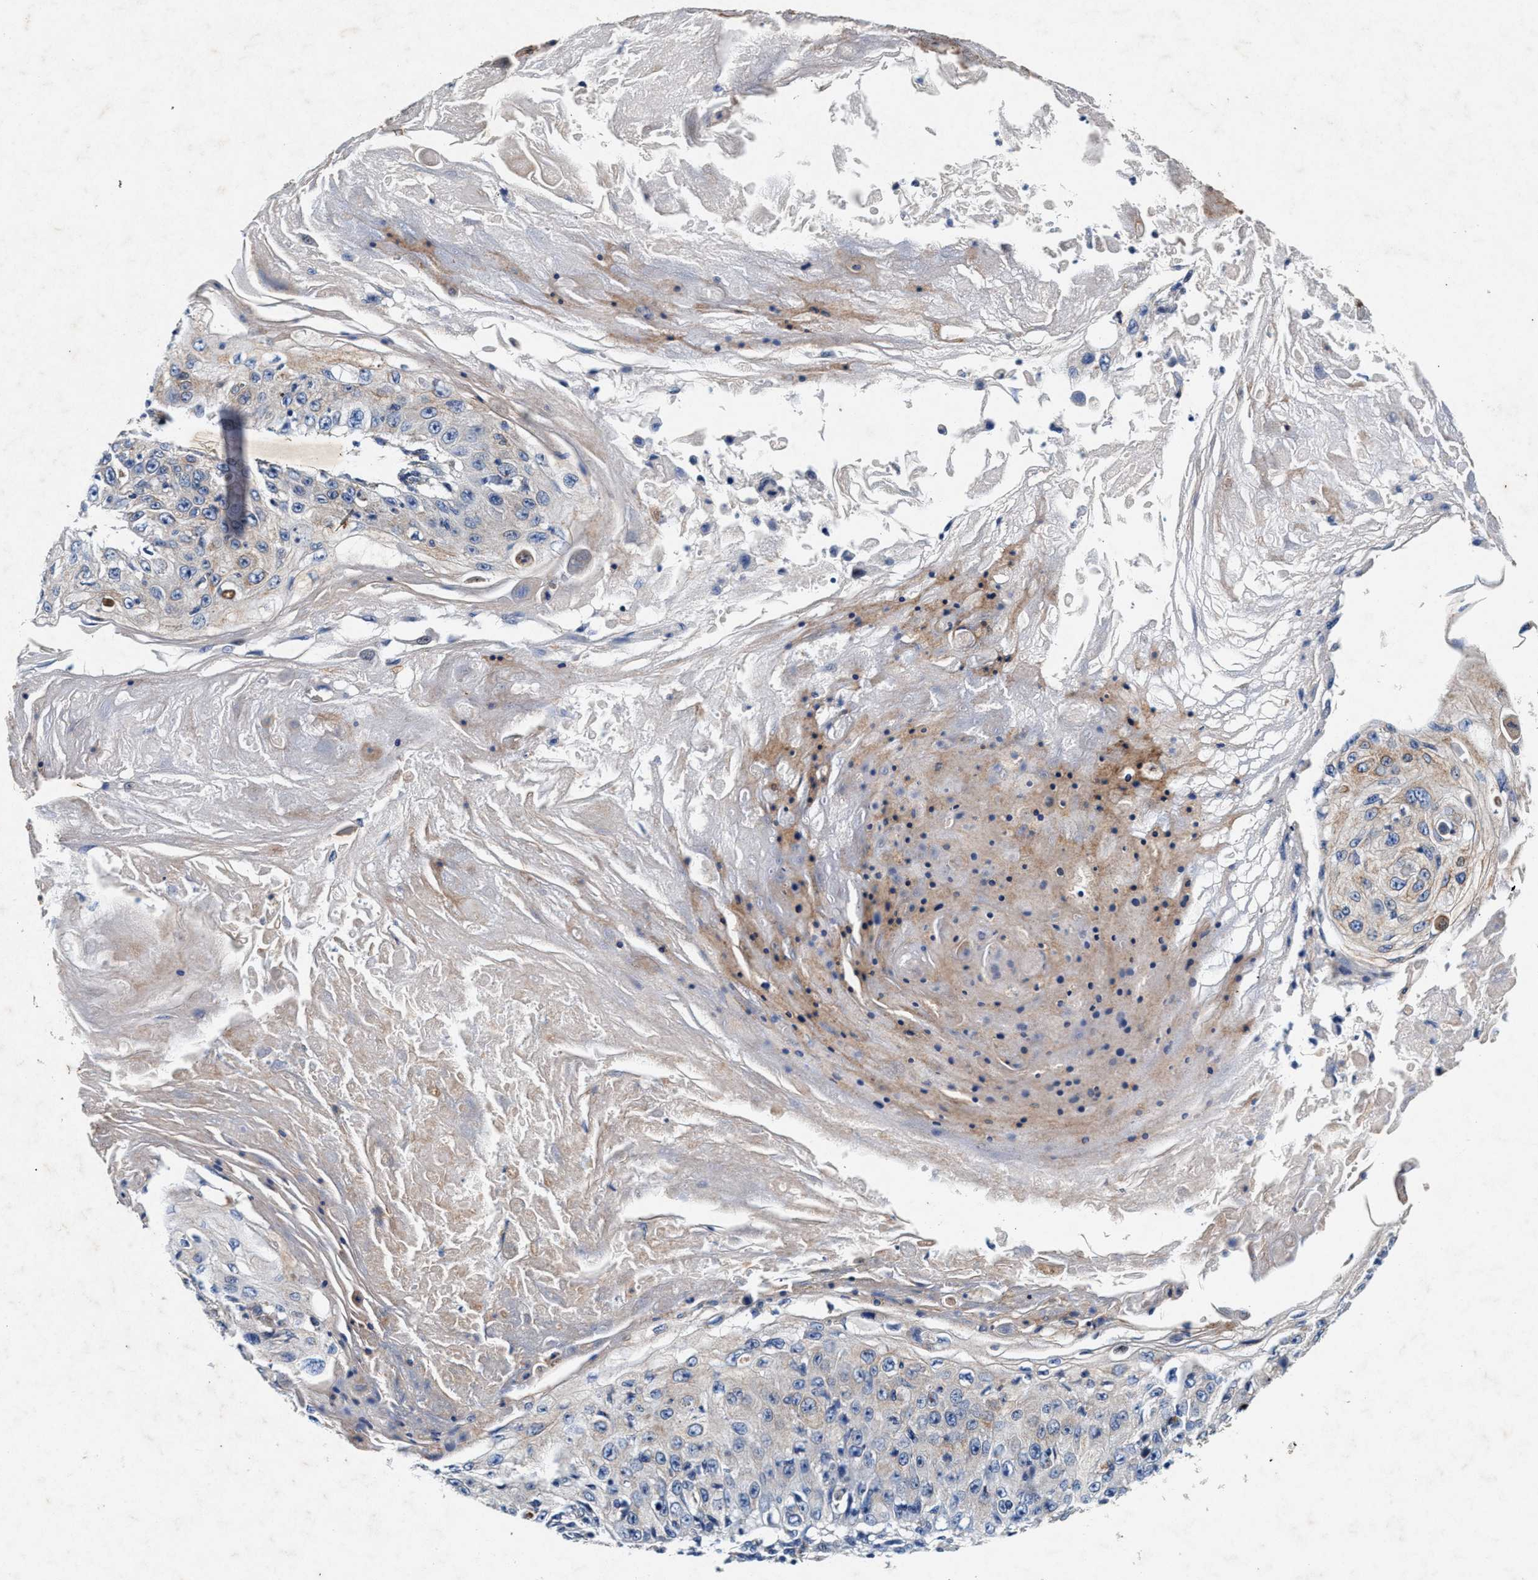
{"staining": {"intensity": "weak", "quantity": "<25%", "location": "cytoplasmic/membranous"}, "tissue": "skin cancer", "cell_type": "Tumor cells", "image_type": "cancer", "snomed": [{"axis": "morphology", "description": "Squamous cell carcinoma, NOS"}, {"axis": "topography", "description": "Skin"}], "caption": "Immunohistochemical staining of human skin cancer (squamous cell carcinoma) exhibits no significant staining in tumor cells.", "gene": "SLC8A1", "patient": {"sex": "male", "age": 86}}